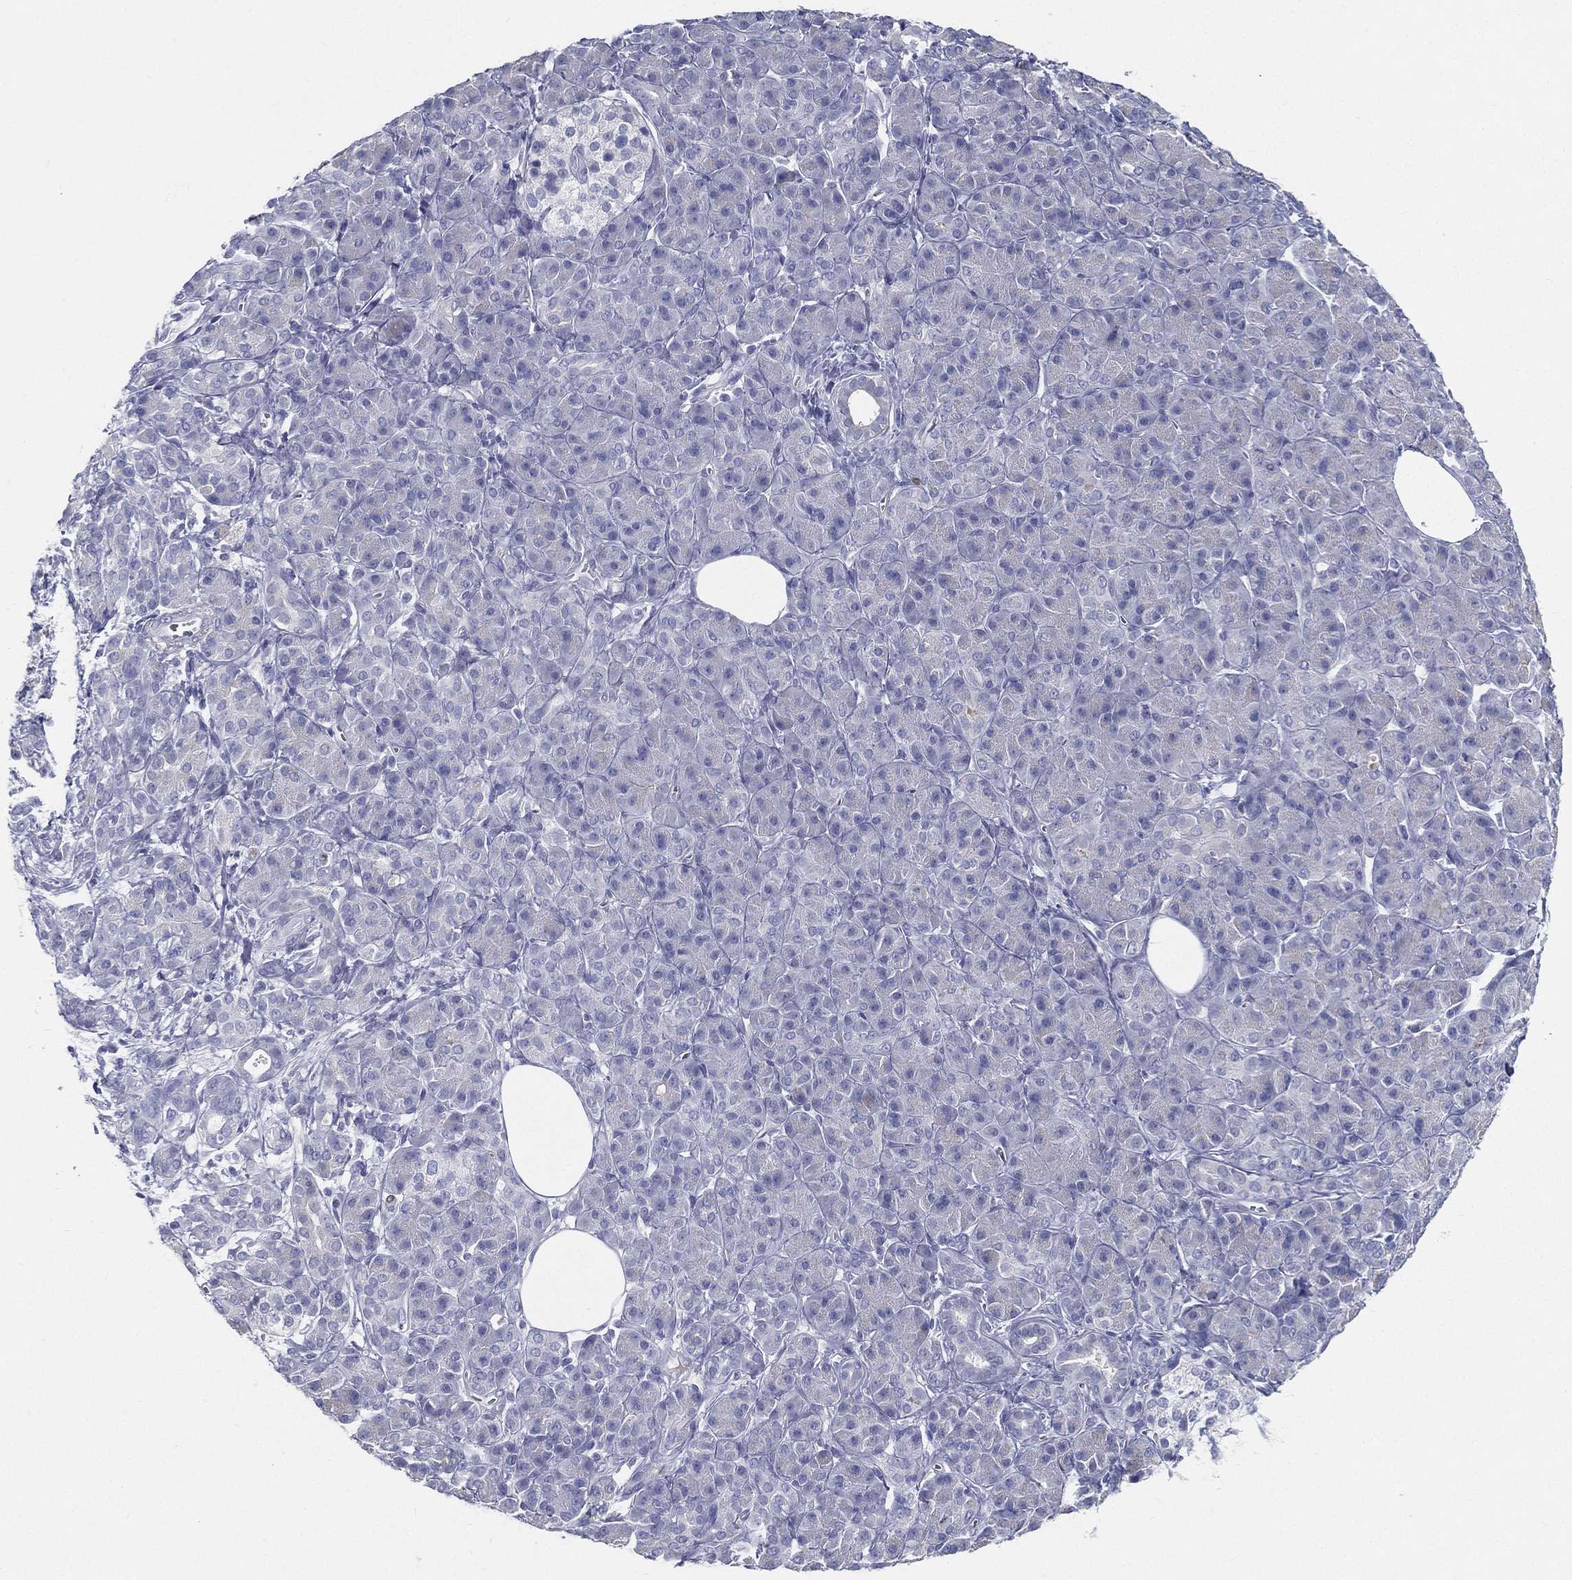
{"staining": {"intensity": "negative", "quantity": "none", "location": "none"}, "tissue": "pancreatic cancer", "cell_type": "Tumor cells", "image_type": "cancer", "snomed": [{"axis": "morphology", "description": "Adenocarcinoma, NOS"}, {"axis": "topography", "description": "Pancreas"}], "caption": "DAB immunohistochemical staining of pancreatic cancer (adenocarcinoma) reveals no significant staining in tumor cells. (Brightfield microscopy of DAB (3,3'-diaminobenzidine) immunohistochemistry (IHC) at high magnification).", "gene": "STS", "patient": {"sex": "male", "age": 61}}